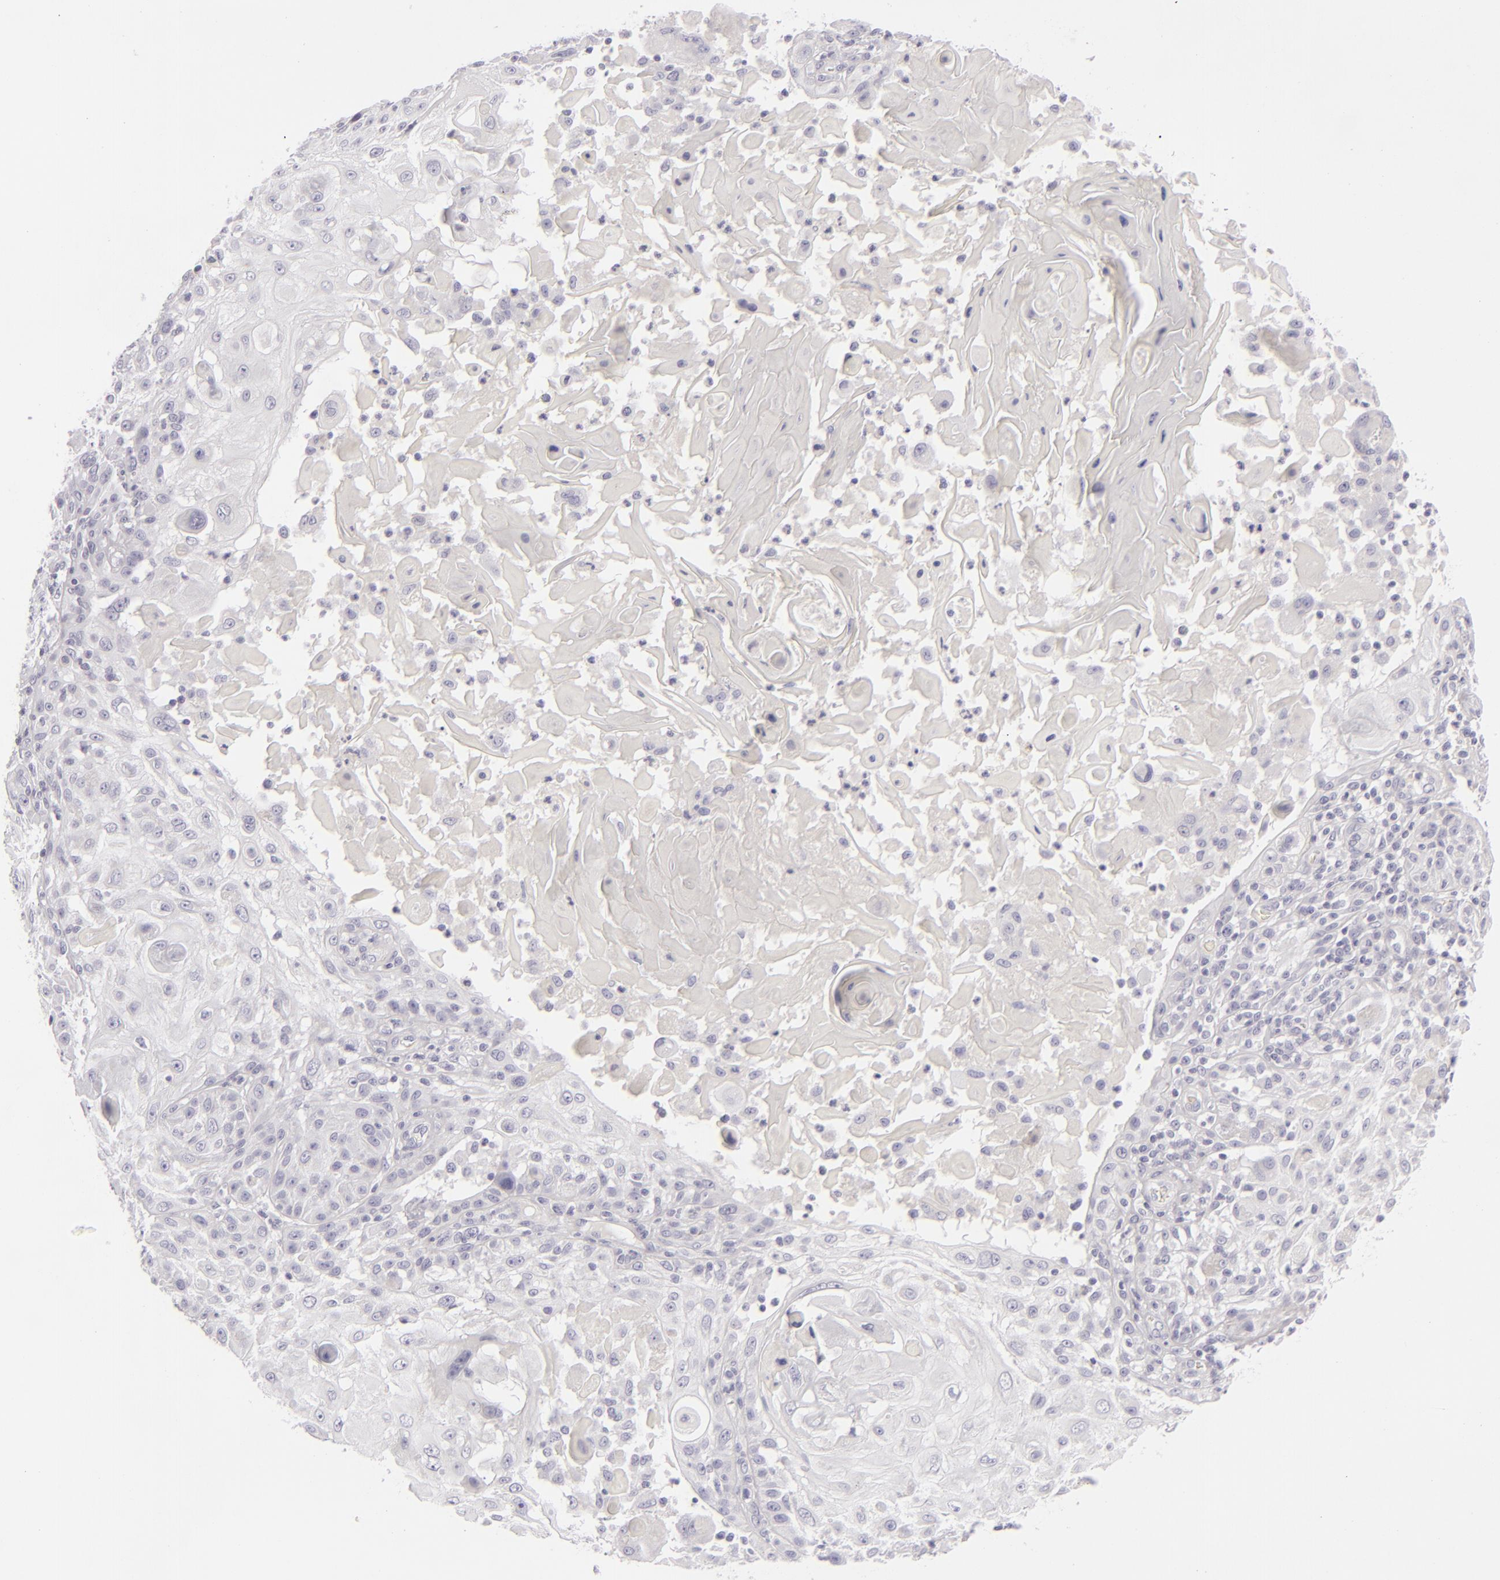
{"staining": {"intensity": "negative", "quantity": "none", "location": "none"}, "tissue": "skin cancer", "cell_type": "Tumor cells", "image_type": "cancer", "snomed": [{"axis": "morphology", "description": "Squamous cell carcinoma, NOS"}, {"axis": "topography", "description": "Skin"}], "caption": "Squamous cell carcinoma (skin) was stained to show a protein in brown. There is no significant positivity in tumor cells. (DAB IHC with hematoxylin counter stain).", "gene": "CDX2", "patient": {"sex": "female", "age": 89}}